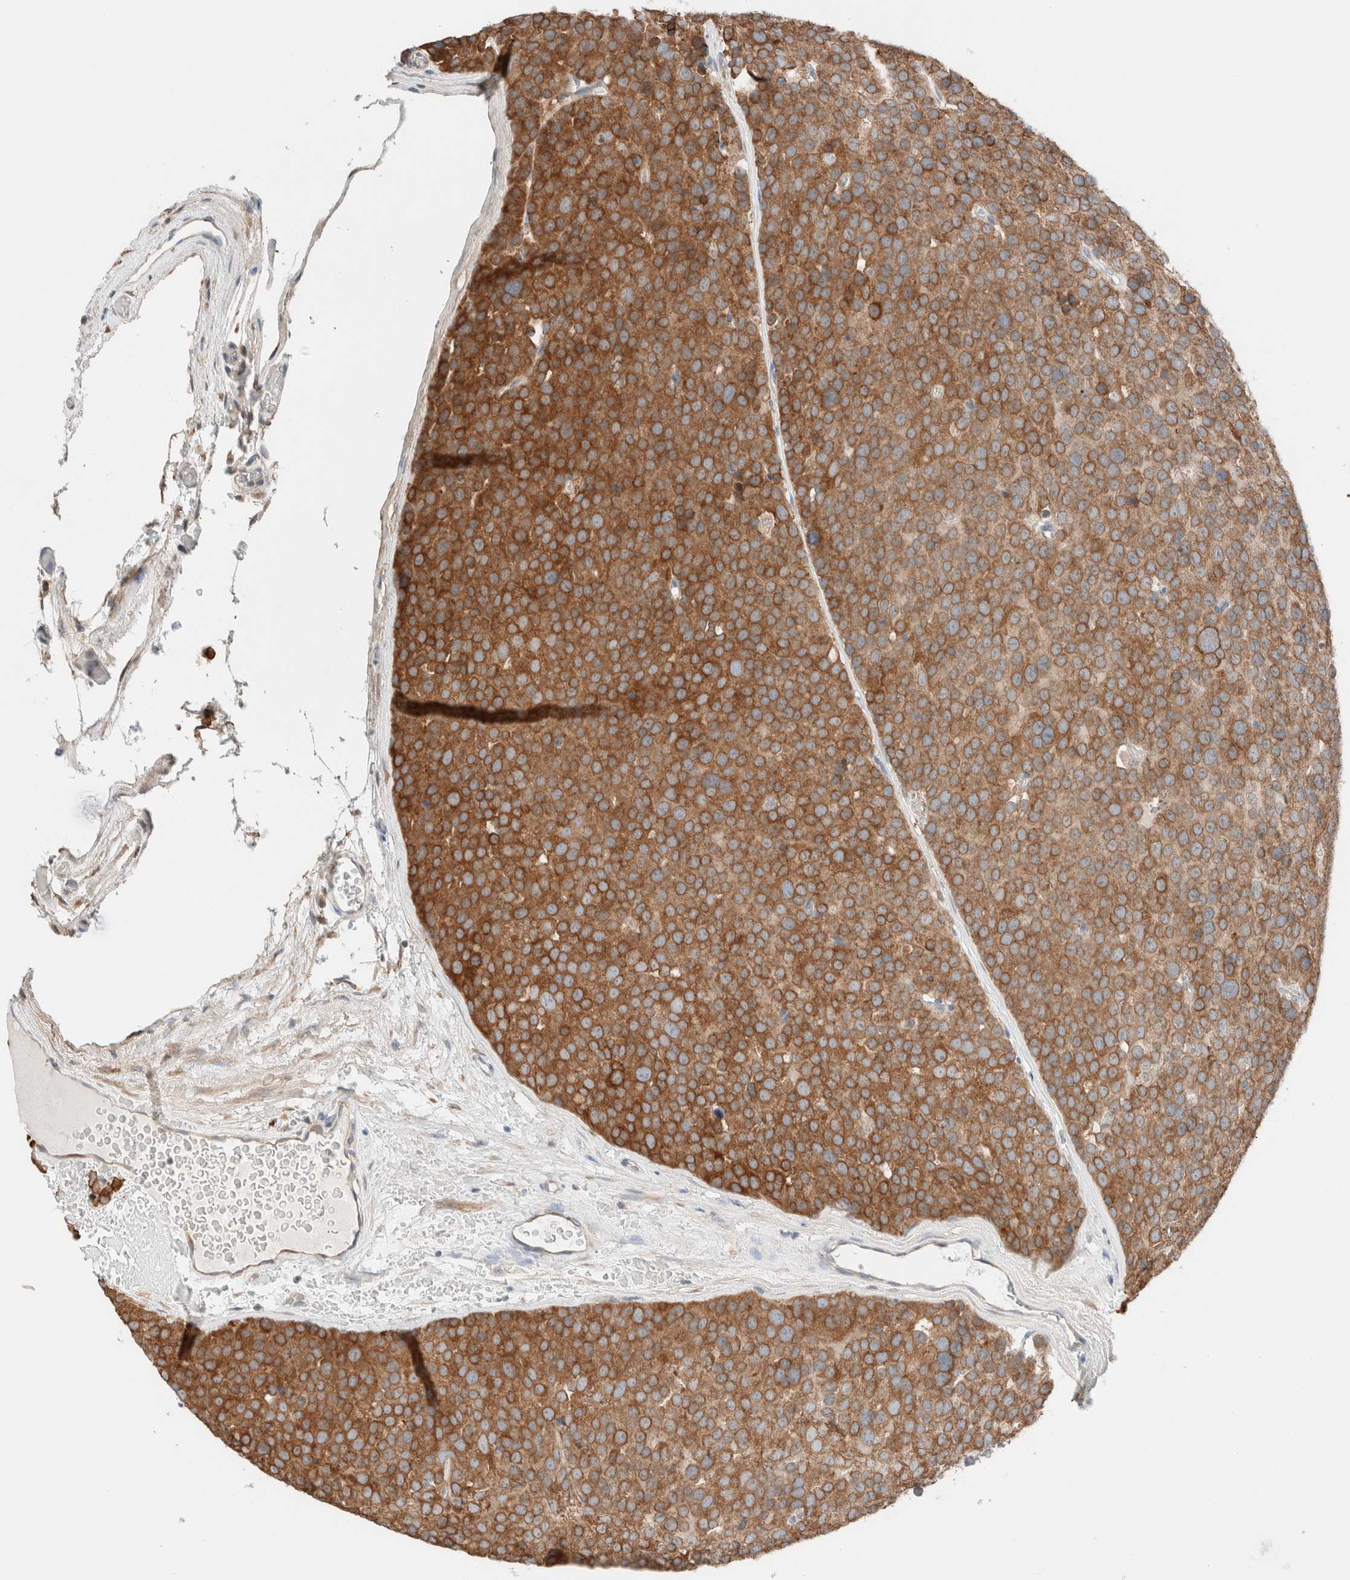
{"staining": {"intensity": "strong", "quantity": ">75%", "location": "cytoplasmic/membranous"}, "tissue": "testis cancer", "cell_type": "Tumor cells", "image_type": "cancer", "snomed": [{"axis": "morphology", "description": "Seminoma, NOS"}, {"axis": "topography", "description": "Testis"}], "caption": "The photomicrograph displays immunohistochemical staining of seminoma (testis). There is strong cytoplasmic/membranous positivity is identified in about >75% of tumor cells.", "gene": "PCM1", "patient": {"sex": "male", "age": 71}}